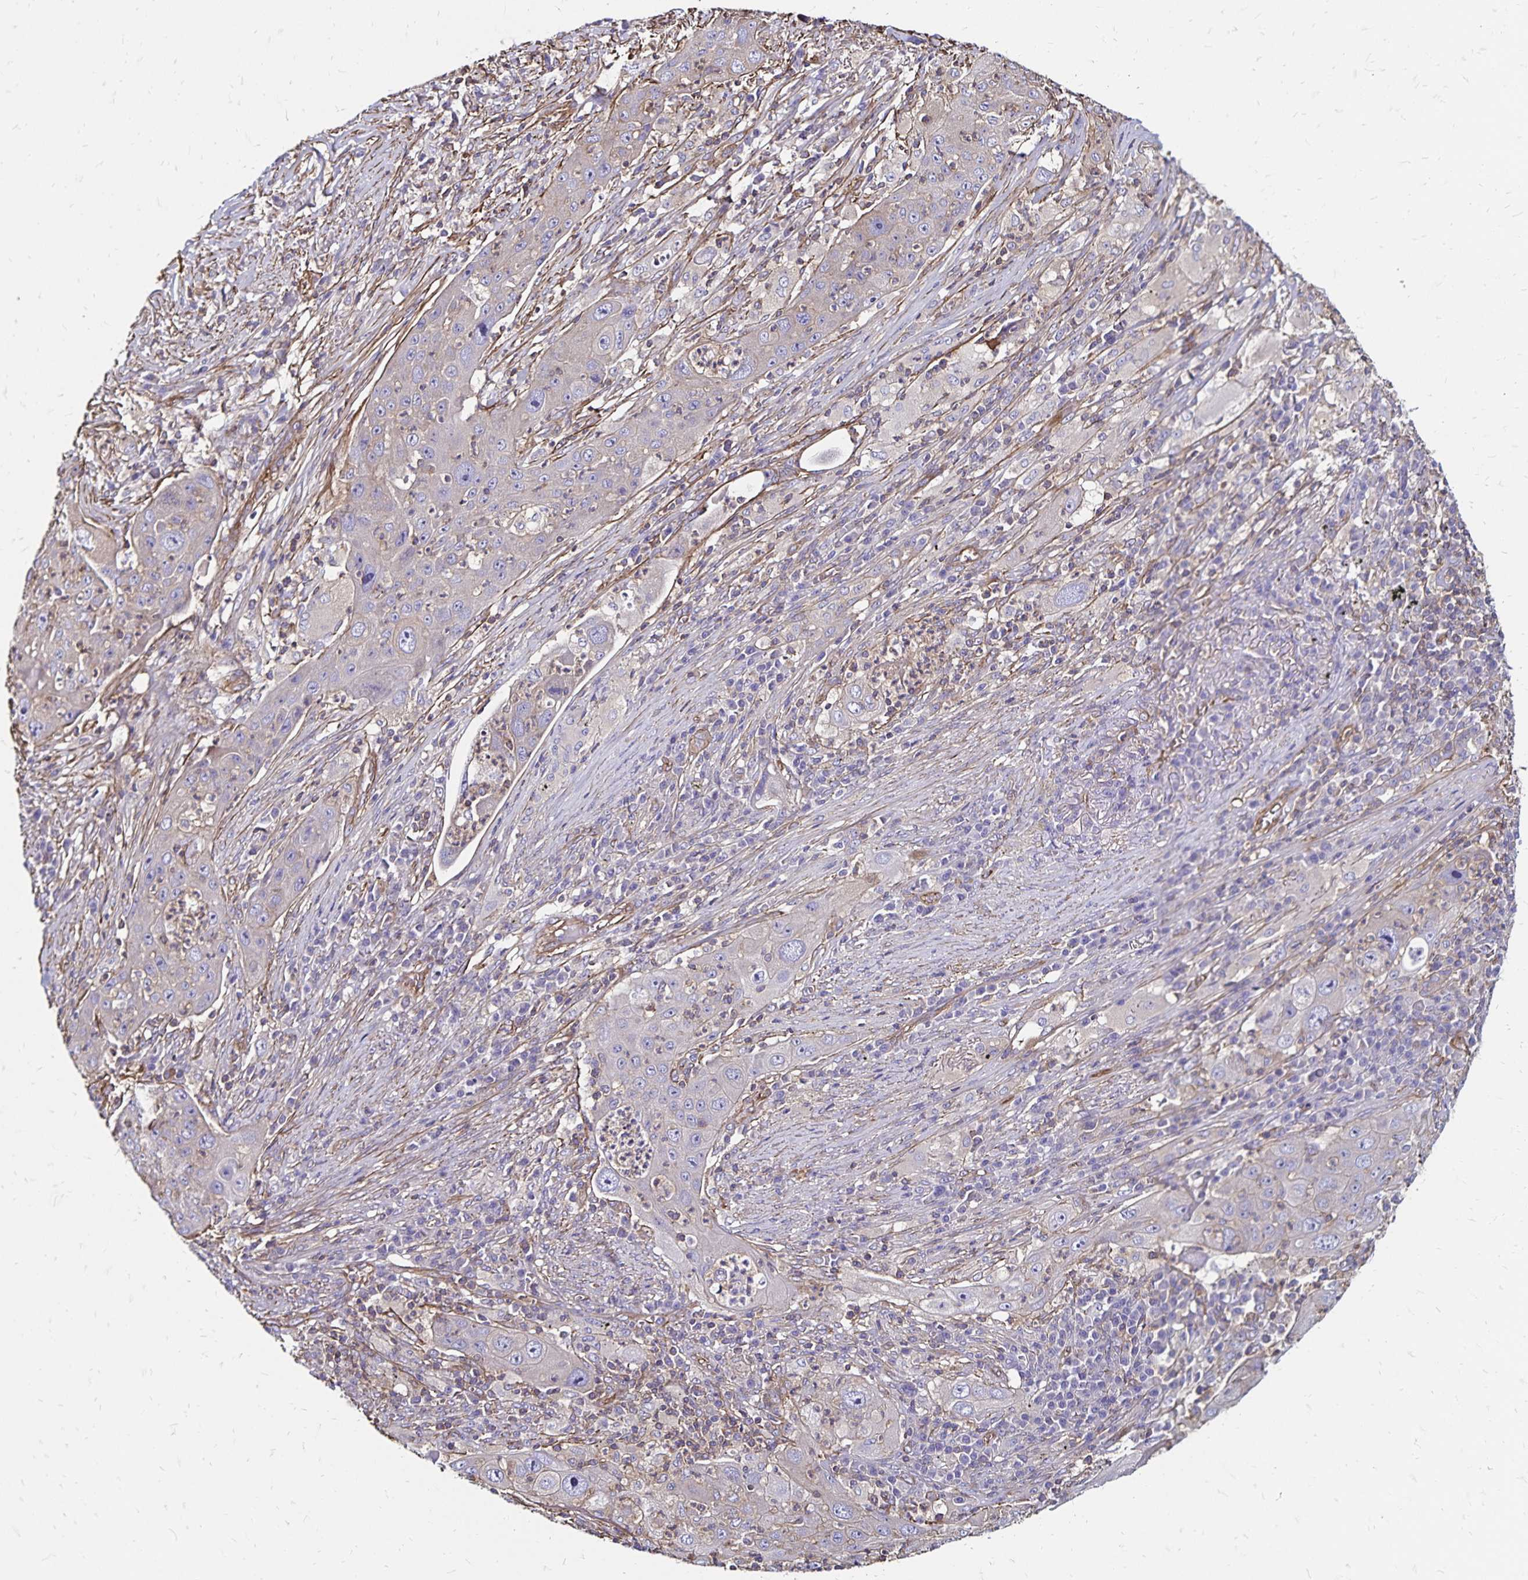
{"staining": {"intensity": "negative", "quantity": "none", "location": "none"}, "tissue": "lung cancer", "cell_type": "Tumor cells", "image_type": "cancer", "snomed": [{"axis": "morphology", "description": "Squamous cell carcinoma, NOS"}, {"axis": "topography", "description": "Lung"}], "caption": "This is a photomicrograph of immunohistochemistry staining of lung squamous cell carcinoma, which shows no positivity in tumor cells.", "gene": "RPRML", "patient": {"sex": "female", "age": 59}}